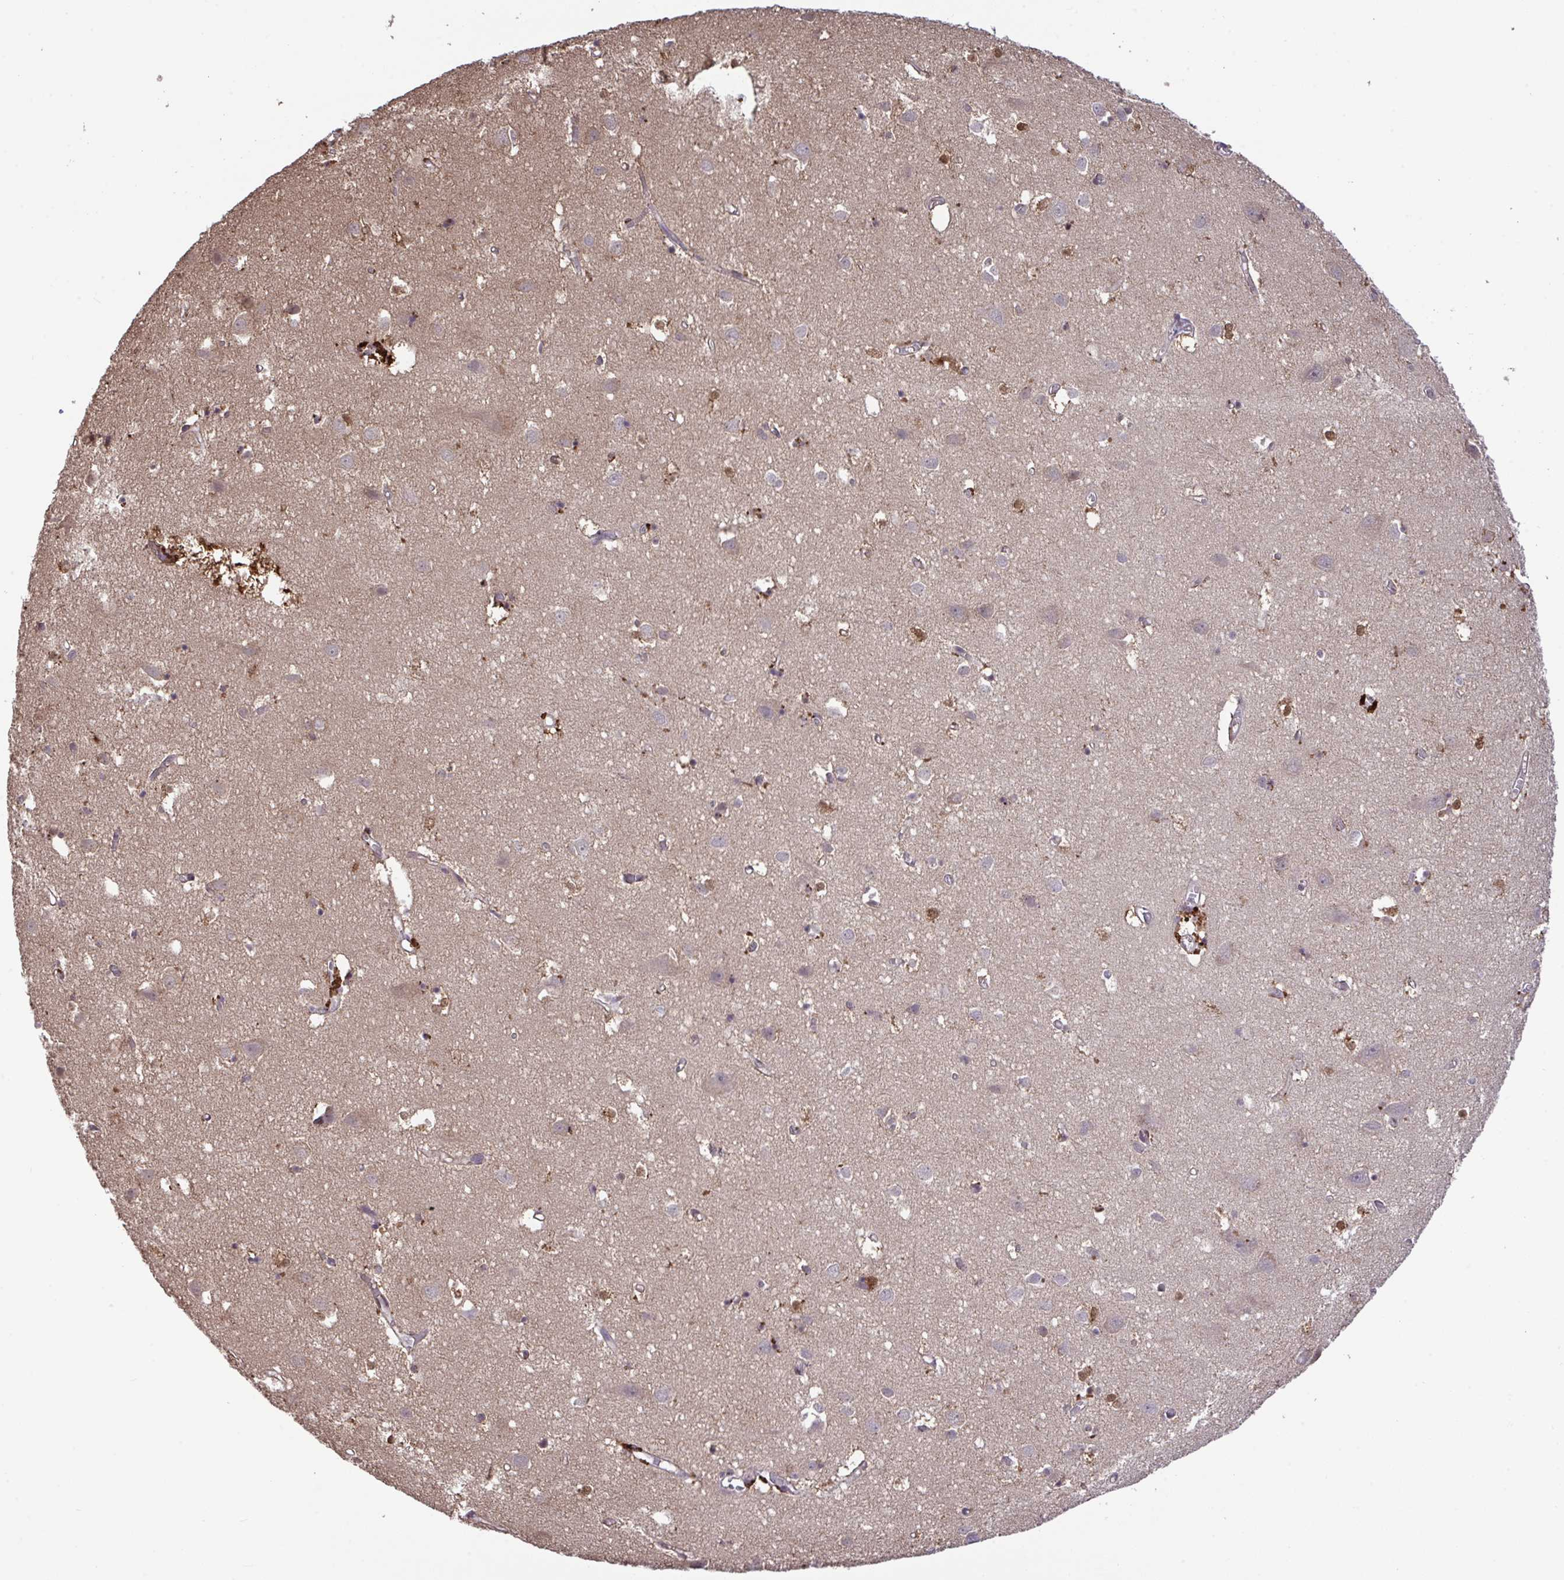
{"staining": {"intensity": "moderate", "quantity": "<25%", "location": "cytoplasmic/membranous"}, "tissue": "cerebral cortex", "cell_type": "Endothelial cells", "image_type": "normal", "snomed": [{"axis": "morphology", "description": "Normal tissue, NOS"}, {"axis": "topography", "description": "Cerebral cortex"}], "caption": "Cerebral cortex was stained to show a protein in brown. There is low levels of moderate cytoplasmic/membranous expression in about <25% of endothelial cells. (Brightfield microscopy of DAB IHC at high magnification).", "gene": "C12orf57", "patient": {"sex": "male", "age": 70}}